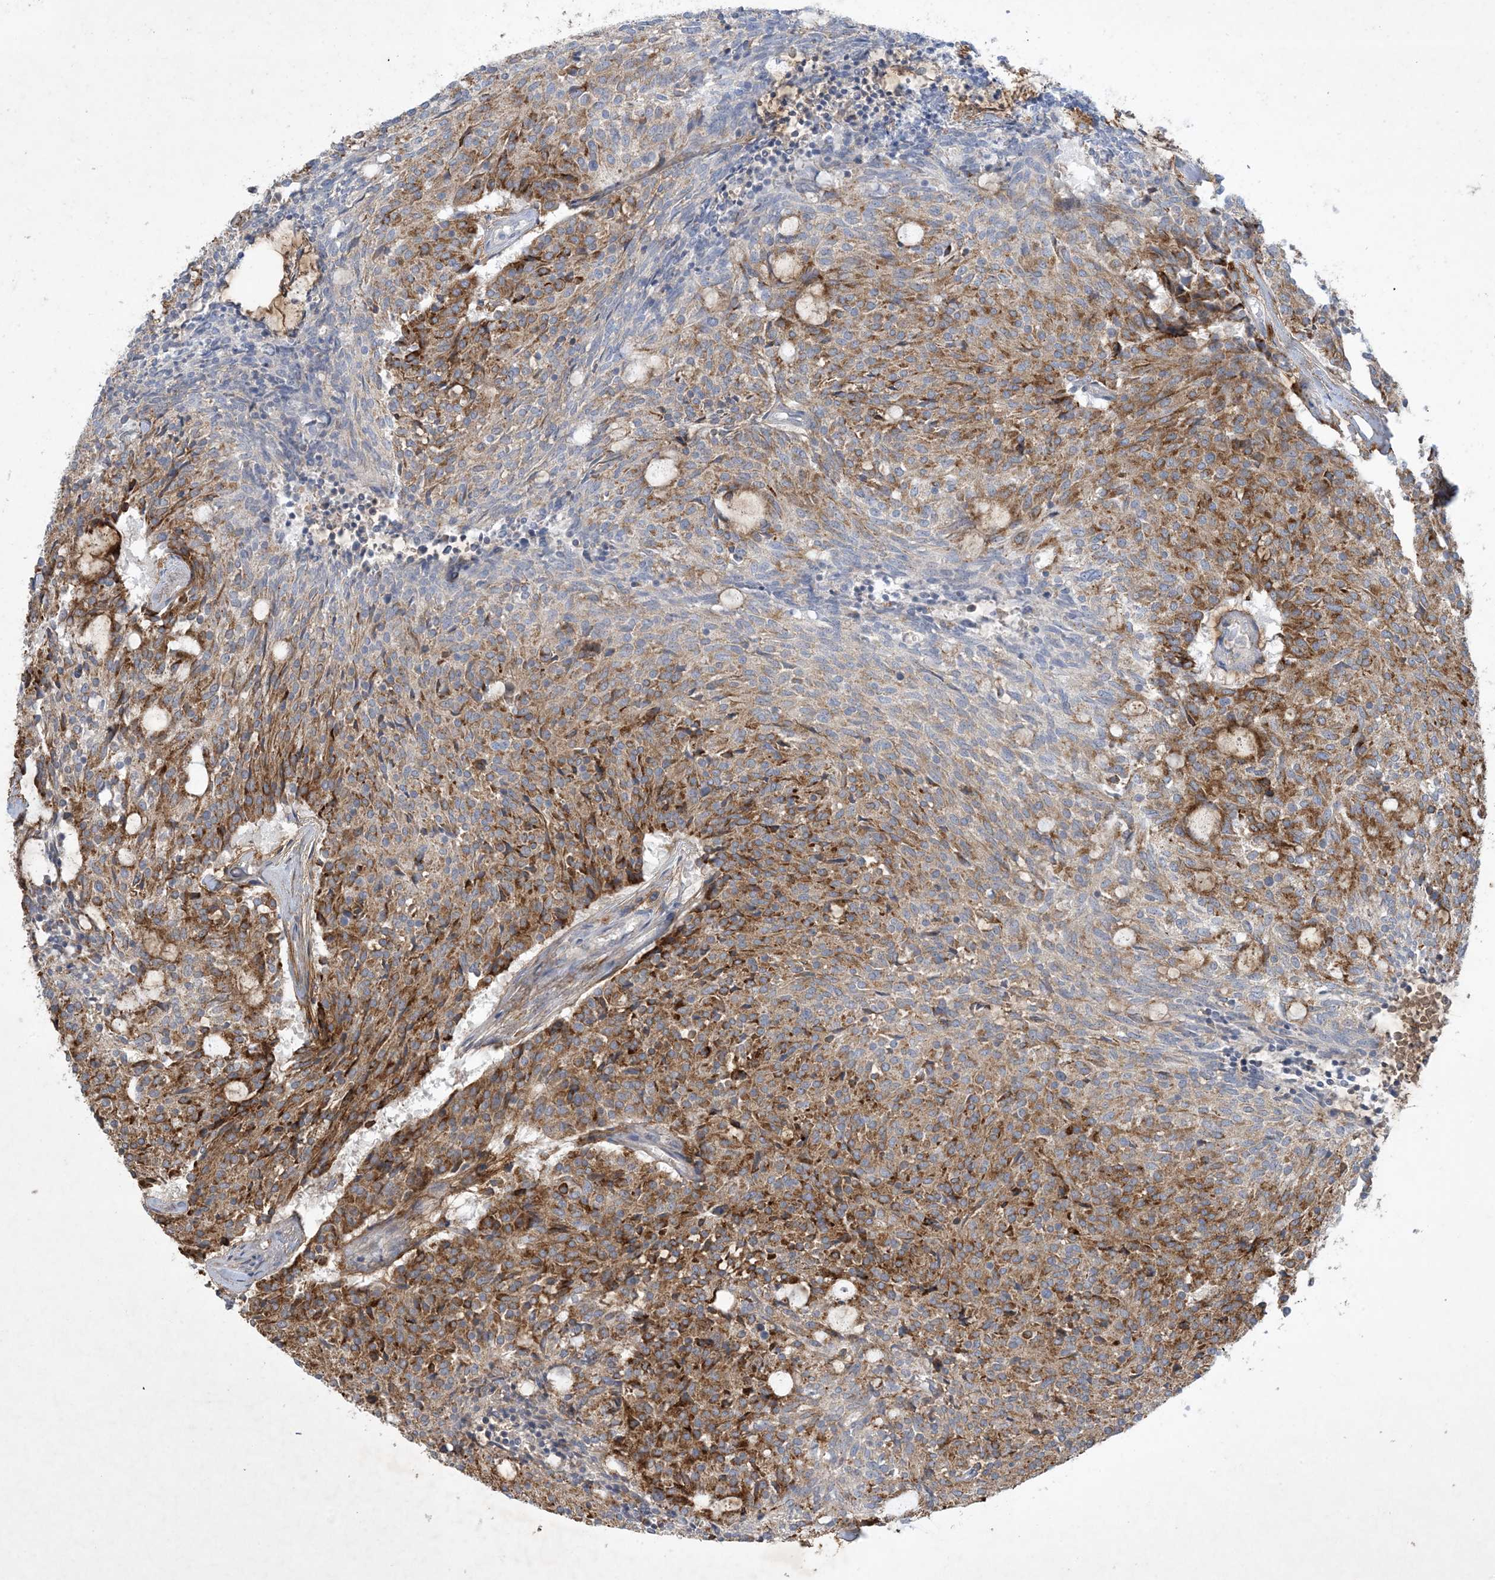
{"staining": {"intensity": "moderate", "quantity": "25%-75%", "location": "cytoplasmic/membranous"}, "tissue": "carcinoid", "cell_type": "Tumor cells", "image_type": "cancer", "snomed": [{"axis": "morphology", "description": "Carcinoid, malignant, NOS"}, {"axis": "topography", "description": "Pancreas"}], "caption": "Tumor cells show medium levels of moderate cytoplasmic/membranous staining in approximately 25%-75% of cells in malignant carcinoid.", "gene": "MRPS18A", "patient": {"sex": "female", "age": 54}}